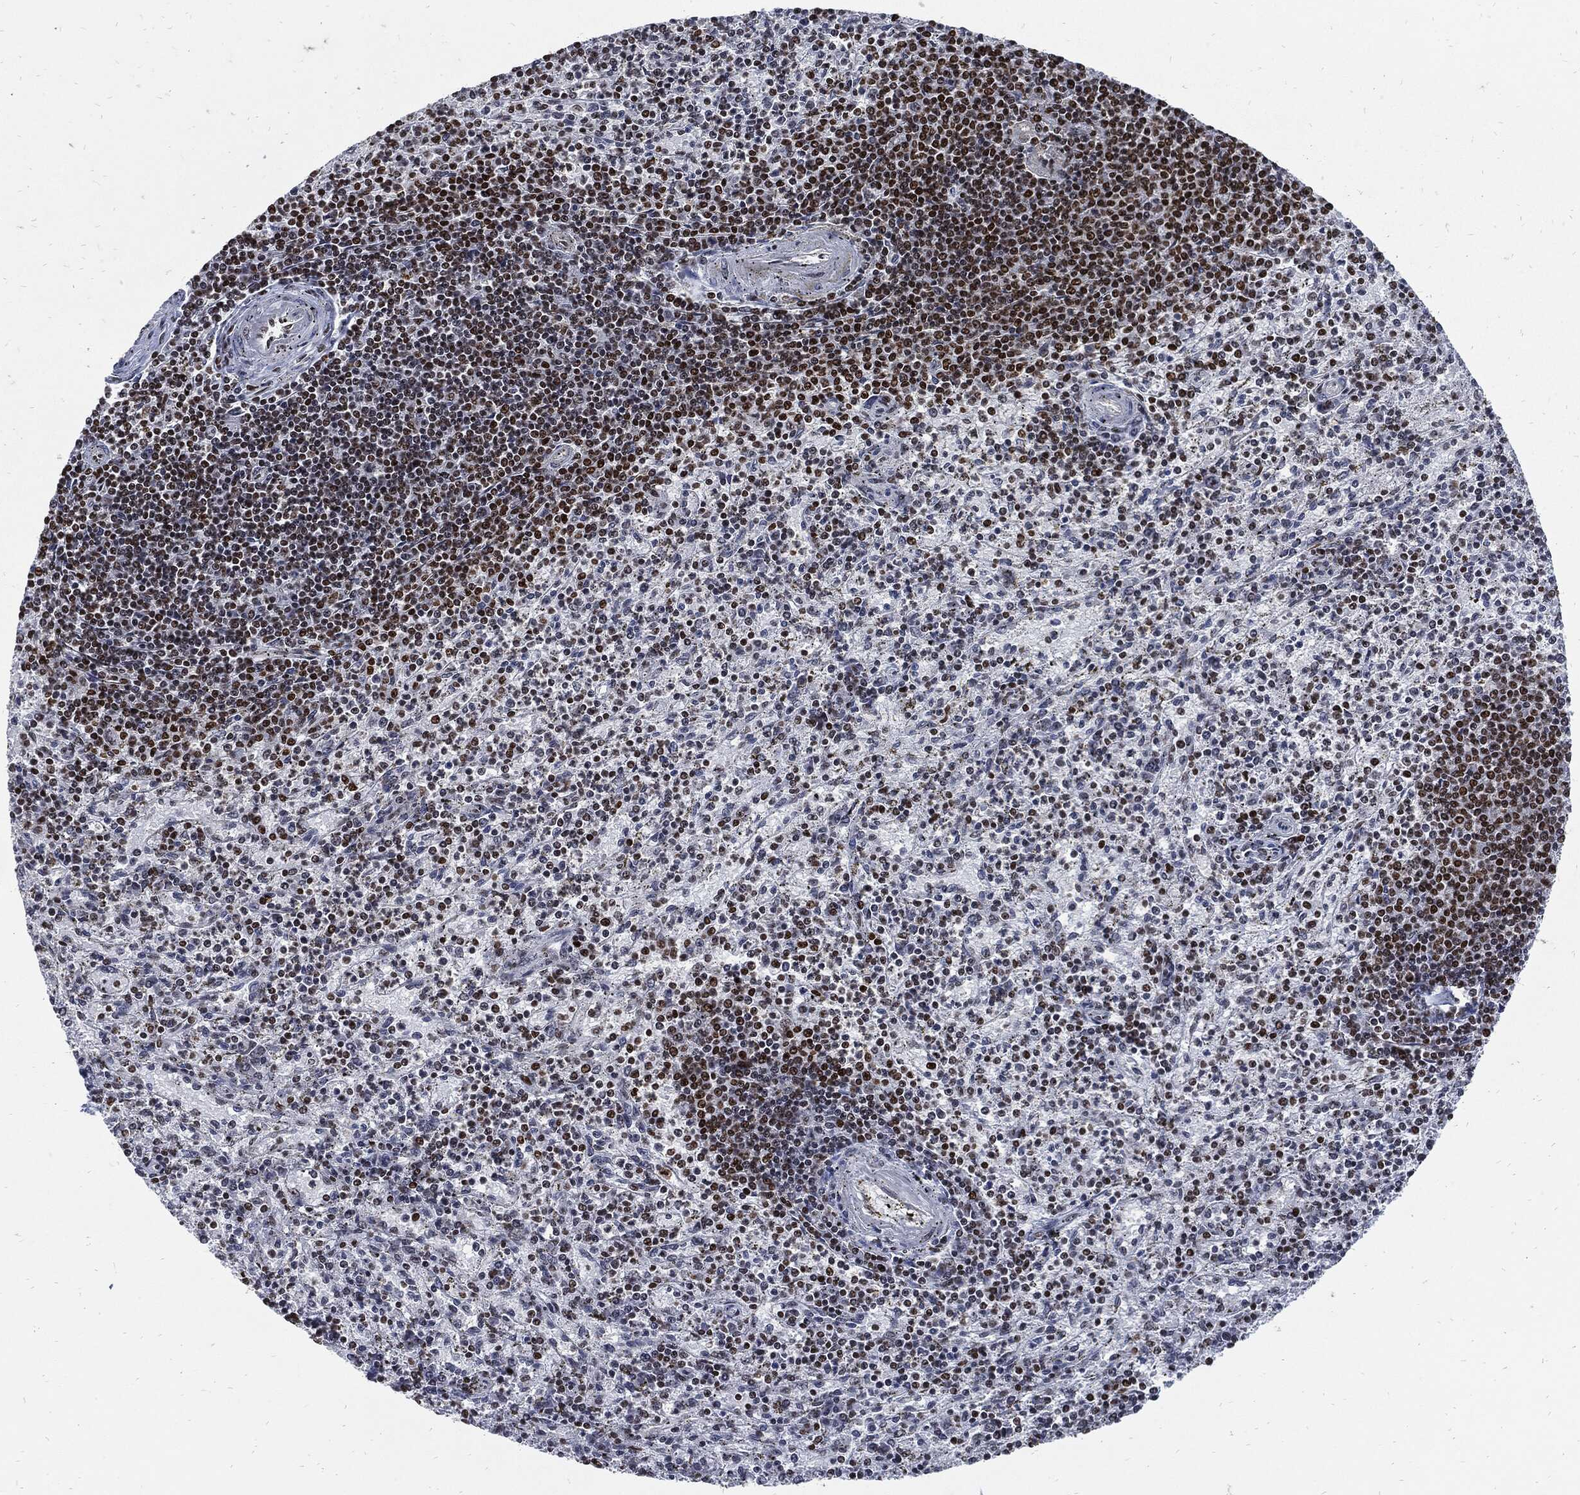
{"staining": {"intensity": "strong", "quantity": "25%-75%", "location": "nuclear"}, "tissue": "spleen", "cell_type": "Cells in red pulp", "image_type": "normal", "snomed": [{"axis": "morphology", "description": "Normal tissue, NOS"}, {"axis": "topography", "description": "Spleen"}], "caption": "This micrograph shows immunohistochemistry (IHC) staining of normal human spleen, with high strong nuclear positivity in about 25%-75% of cells in red pulp.", "gene": "TERF2", "patient": {"sex": "female", "age": 37}}